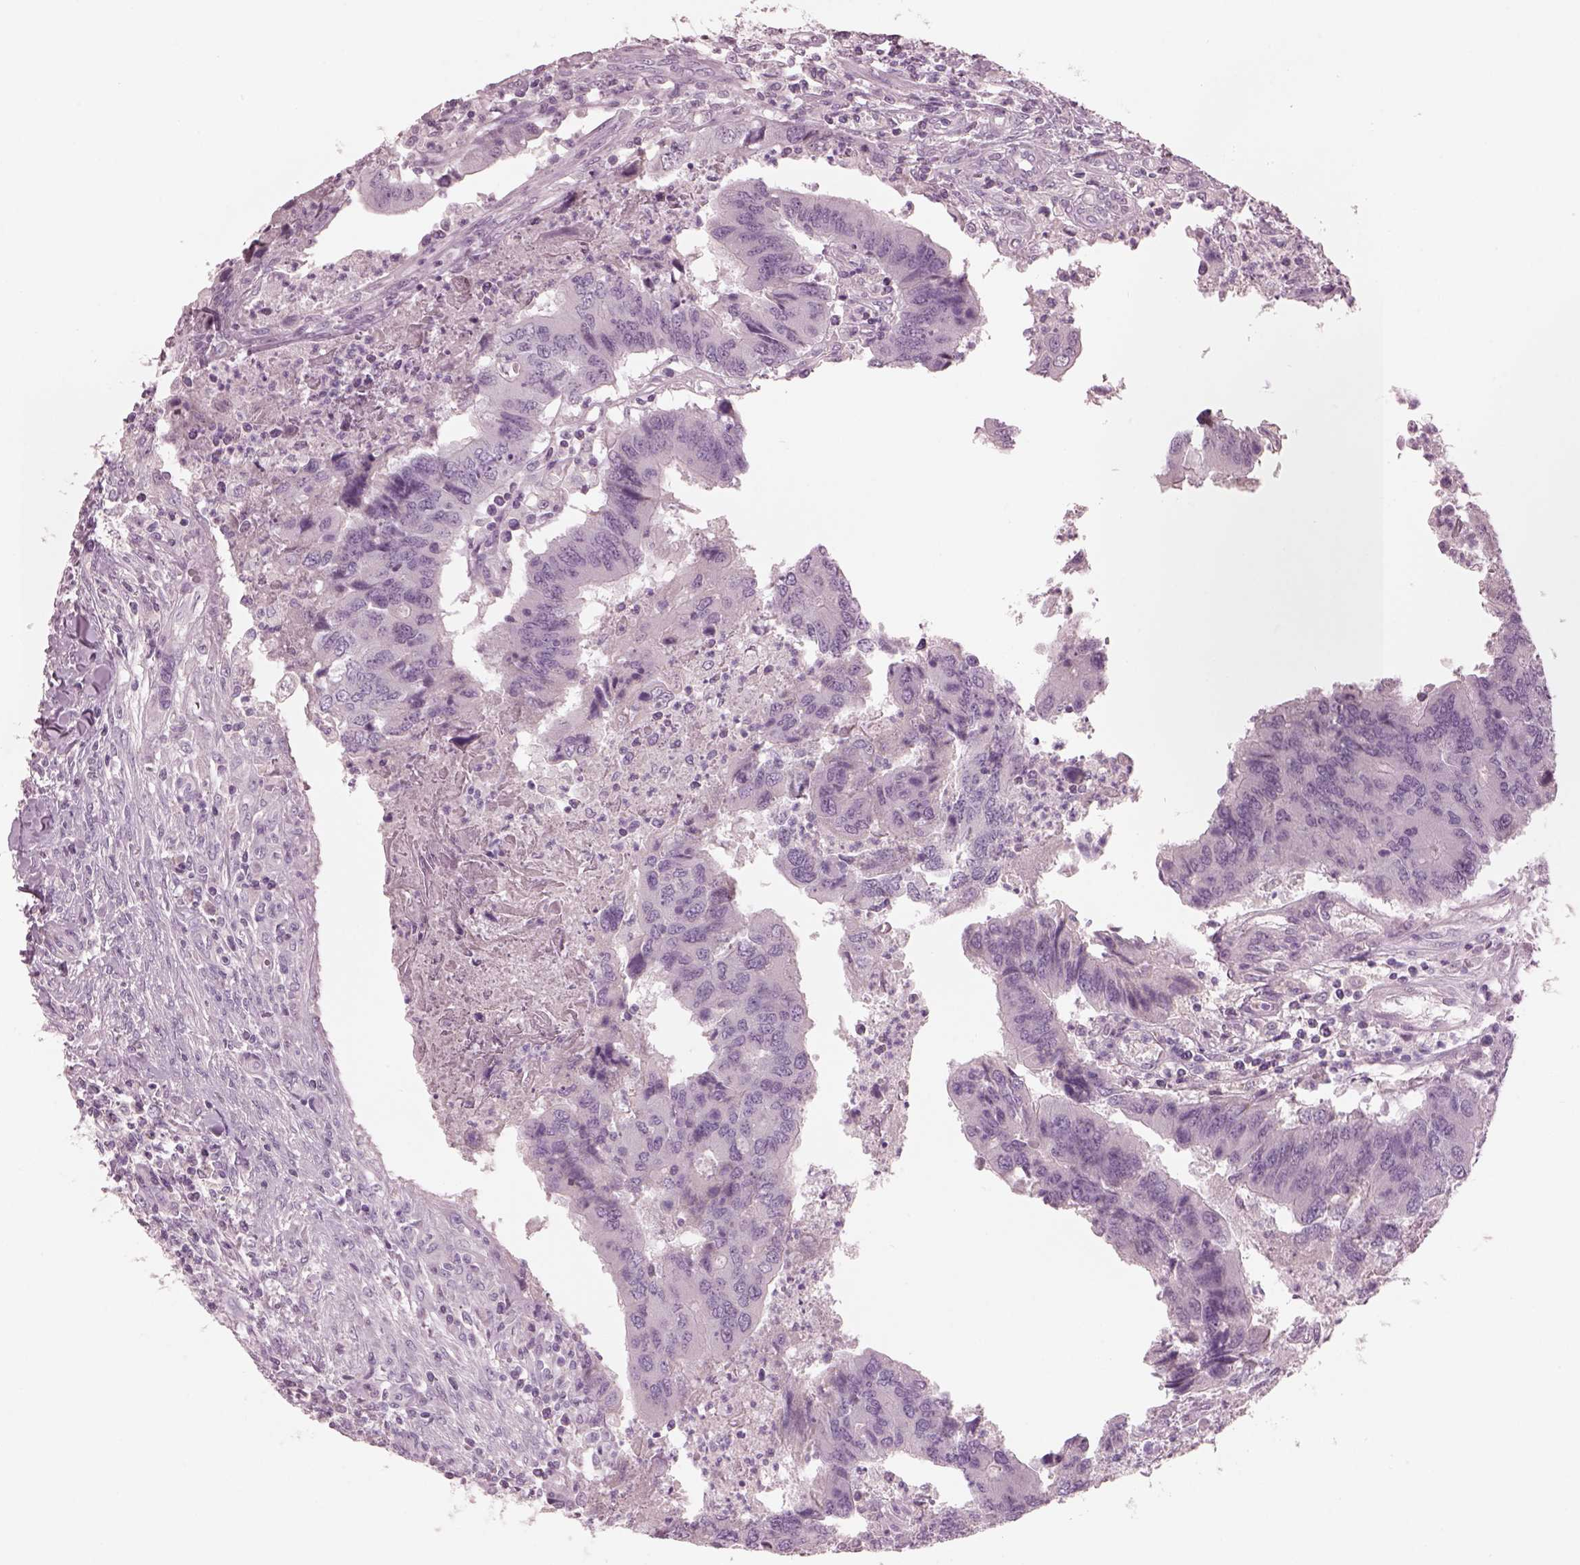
{"staining": {"intensity": "negative", "quantity": "none", "location": "none"}, "tissue": "colorectal cancer", "cell_type": "Tumor cells", "image_type": "cancer", "snomed": [{"axis": "morphology", "description": "Adenocarcinoma, NOS"}, {"axis": "topography", "description": "Colon"}], "caption": "High magnification brightfield microscopy of colorectal cancer stained with DAB (3,3'-diaminobenzidine) (brown) and counterstained with hematoxylin (blue): tumor cells show no significant staining.", "gene": "PACRG", "patient": {"sex": "female", "age": 67}}